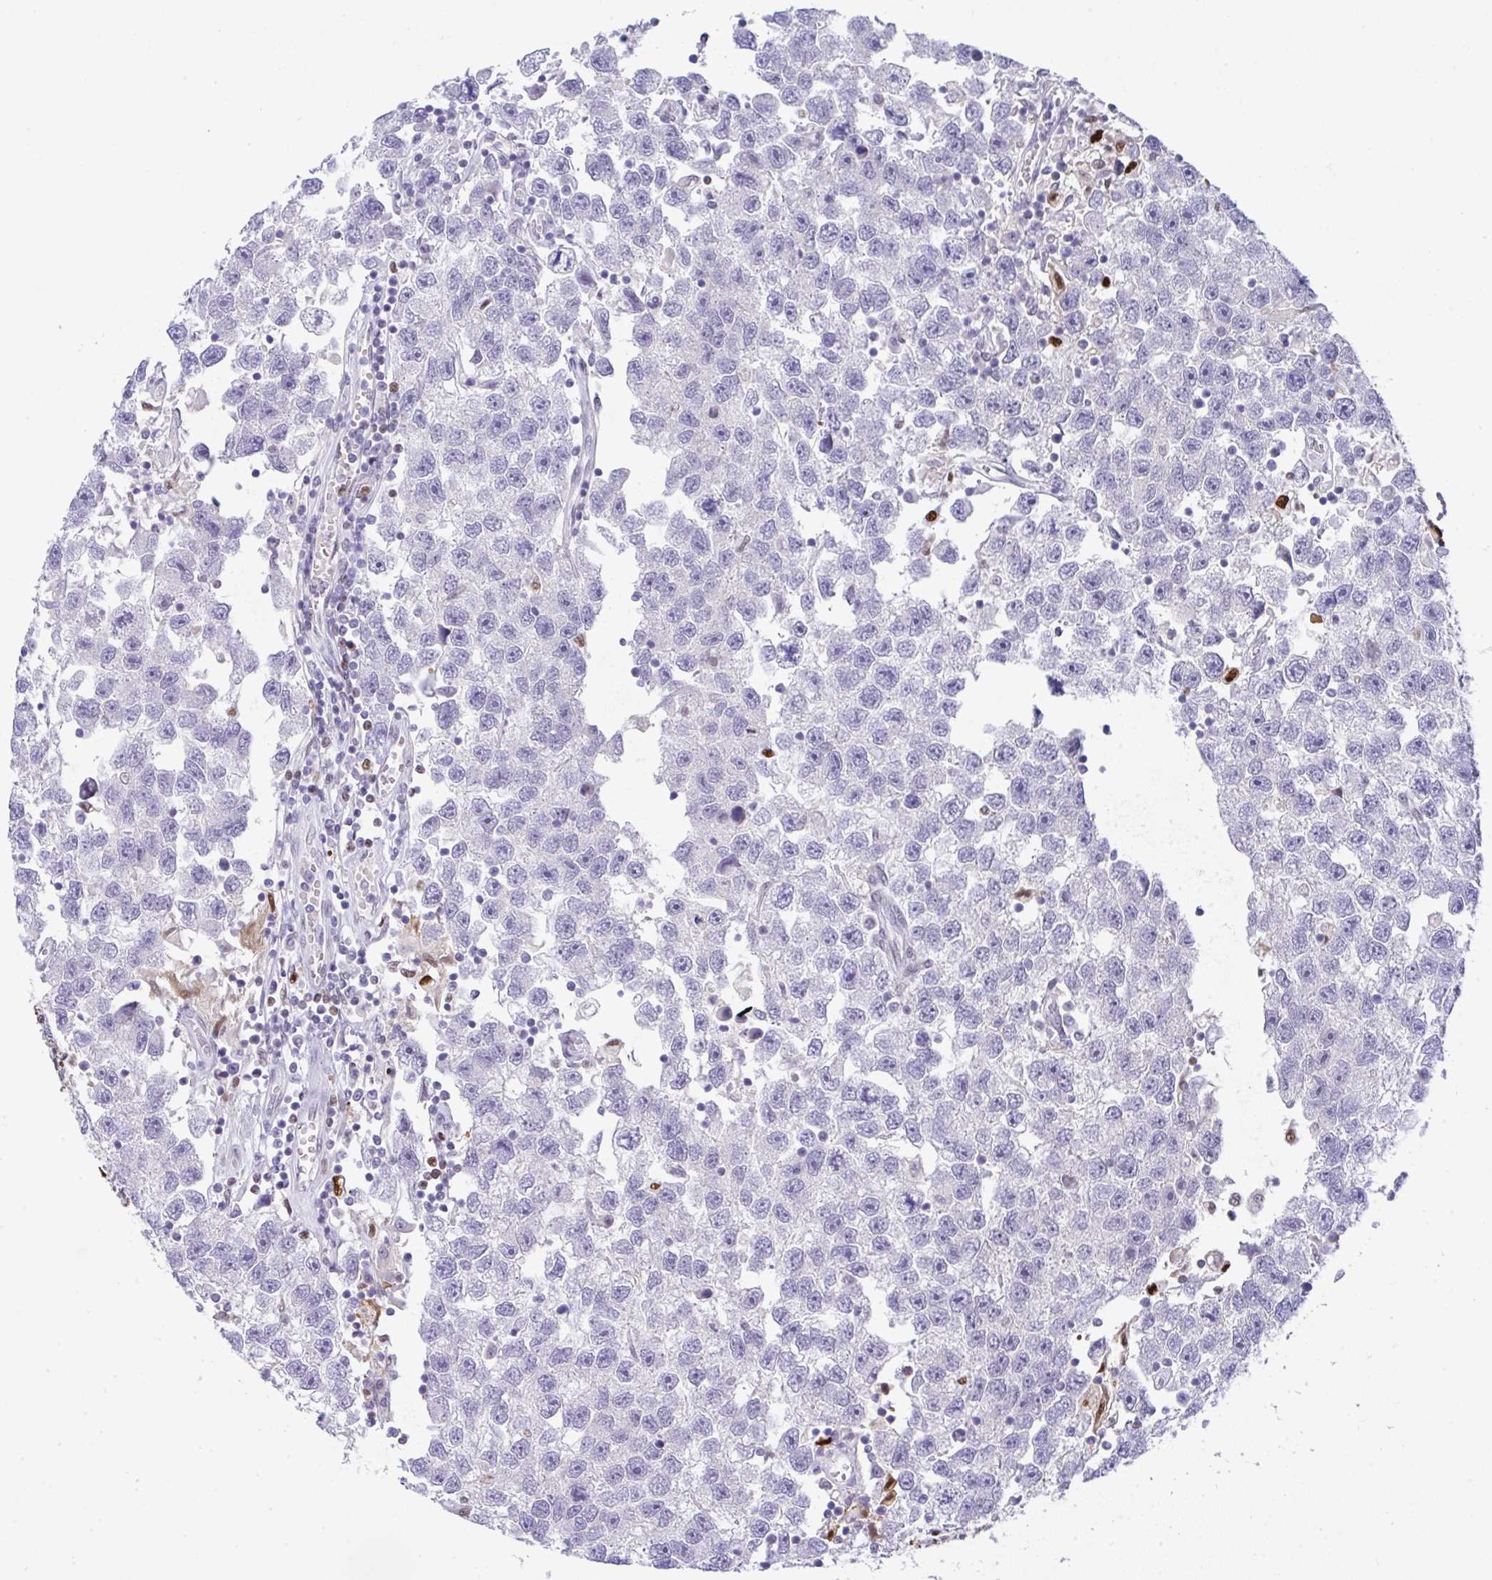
{"staining": {"intensity": "negative", "quantity": "none", "location": "none"}, "tissue": "testis cancer", "cell_type": "Tumor cells", "image_type": "cancer", "snomed": [{"axis": "morphology", "description": "Seminoma, NOS"}, {"axis": "topography", "description": "Testis"}], "caption": "DAB (3,3'-diaminobenzidine) immunohistochemical staining of human seminoma (testis) shows no significant positivity in tumor cells. Nuclei are stained in blue.", "gene": "BBX", "patient": {"sex": "male", "age": 26}}